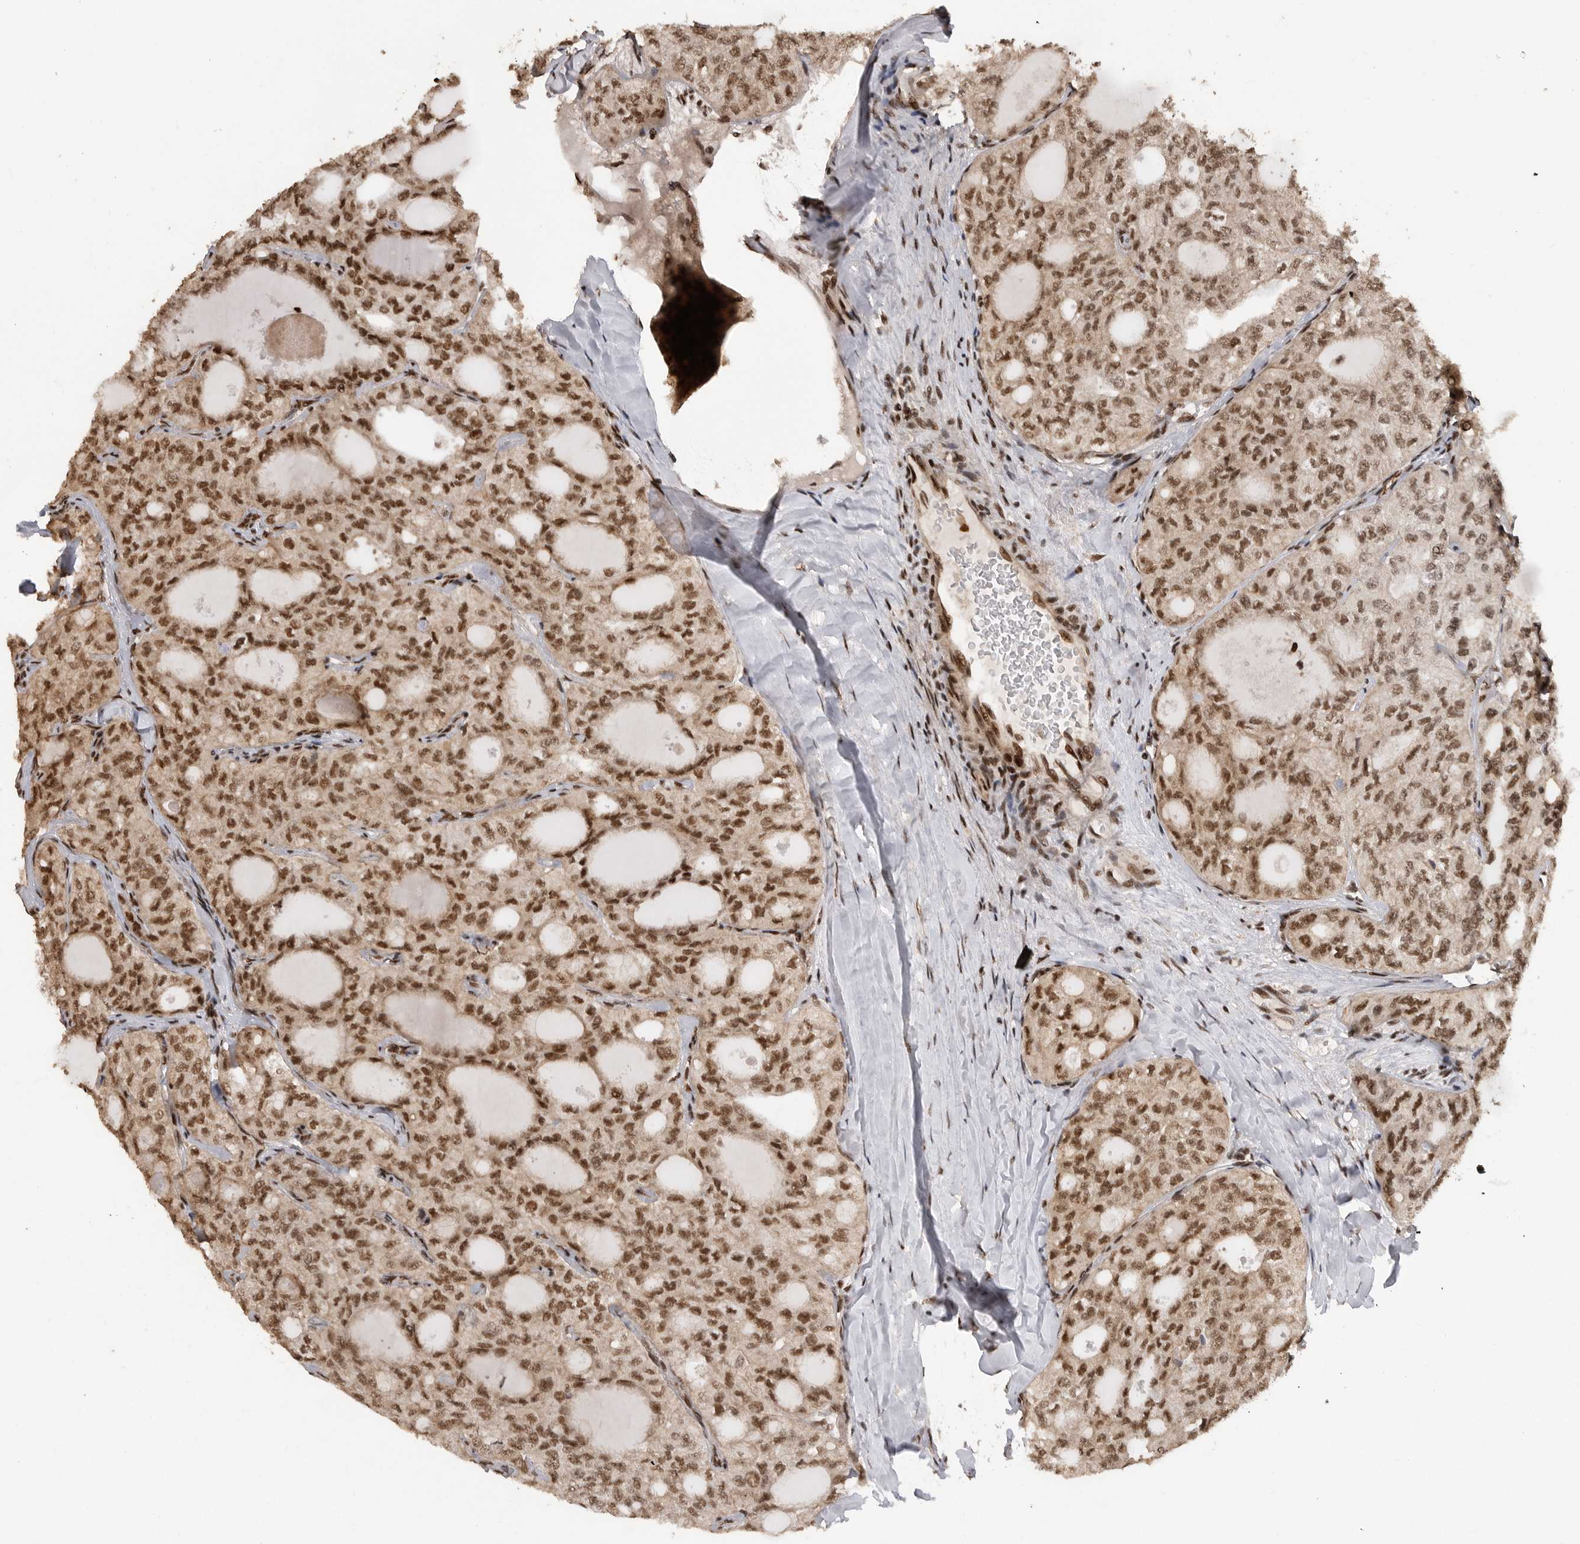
{"staining": {"intensity": "moderate", "quantity": ">75%", "location": "nuclear"}, "tissue": "thyroid cancer", "cell_type": "Tumor cells", "image_type": "cancer", "snomed": [{"axis": "morphology", "description": "Follicular adenoma carcinoma, NOS"}, {"axis": "topography", "description": "Thyroid gland"}], "caption": "Brown immunohistochemical staining in human follicular adenoma carcinoma (thyroid) displays moderate nuclear expression in about >75% of tumor cells.", "gene": "PPP1R8", "patient": {"sex": "male", "age": 75}}